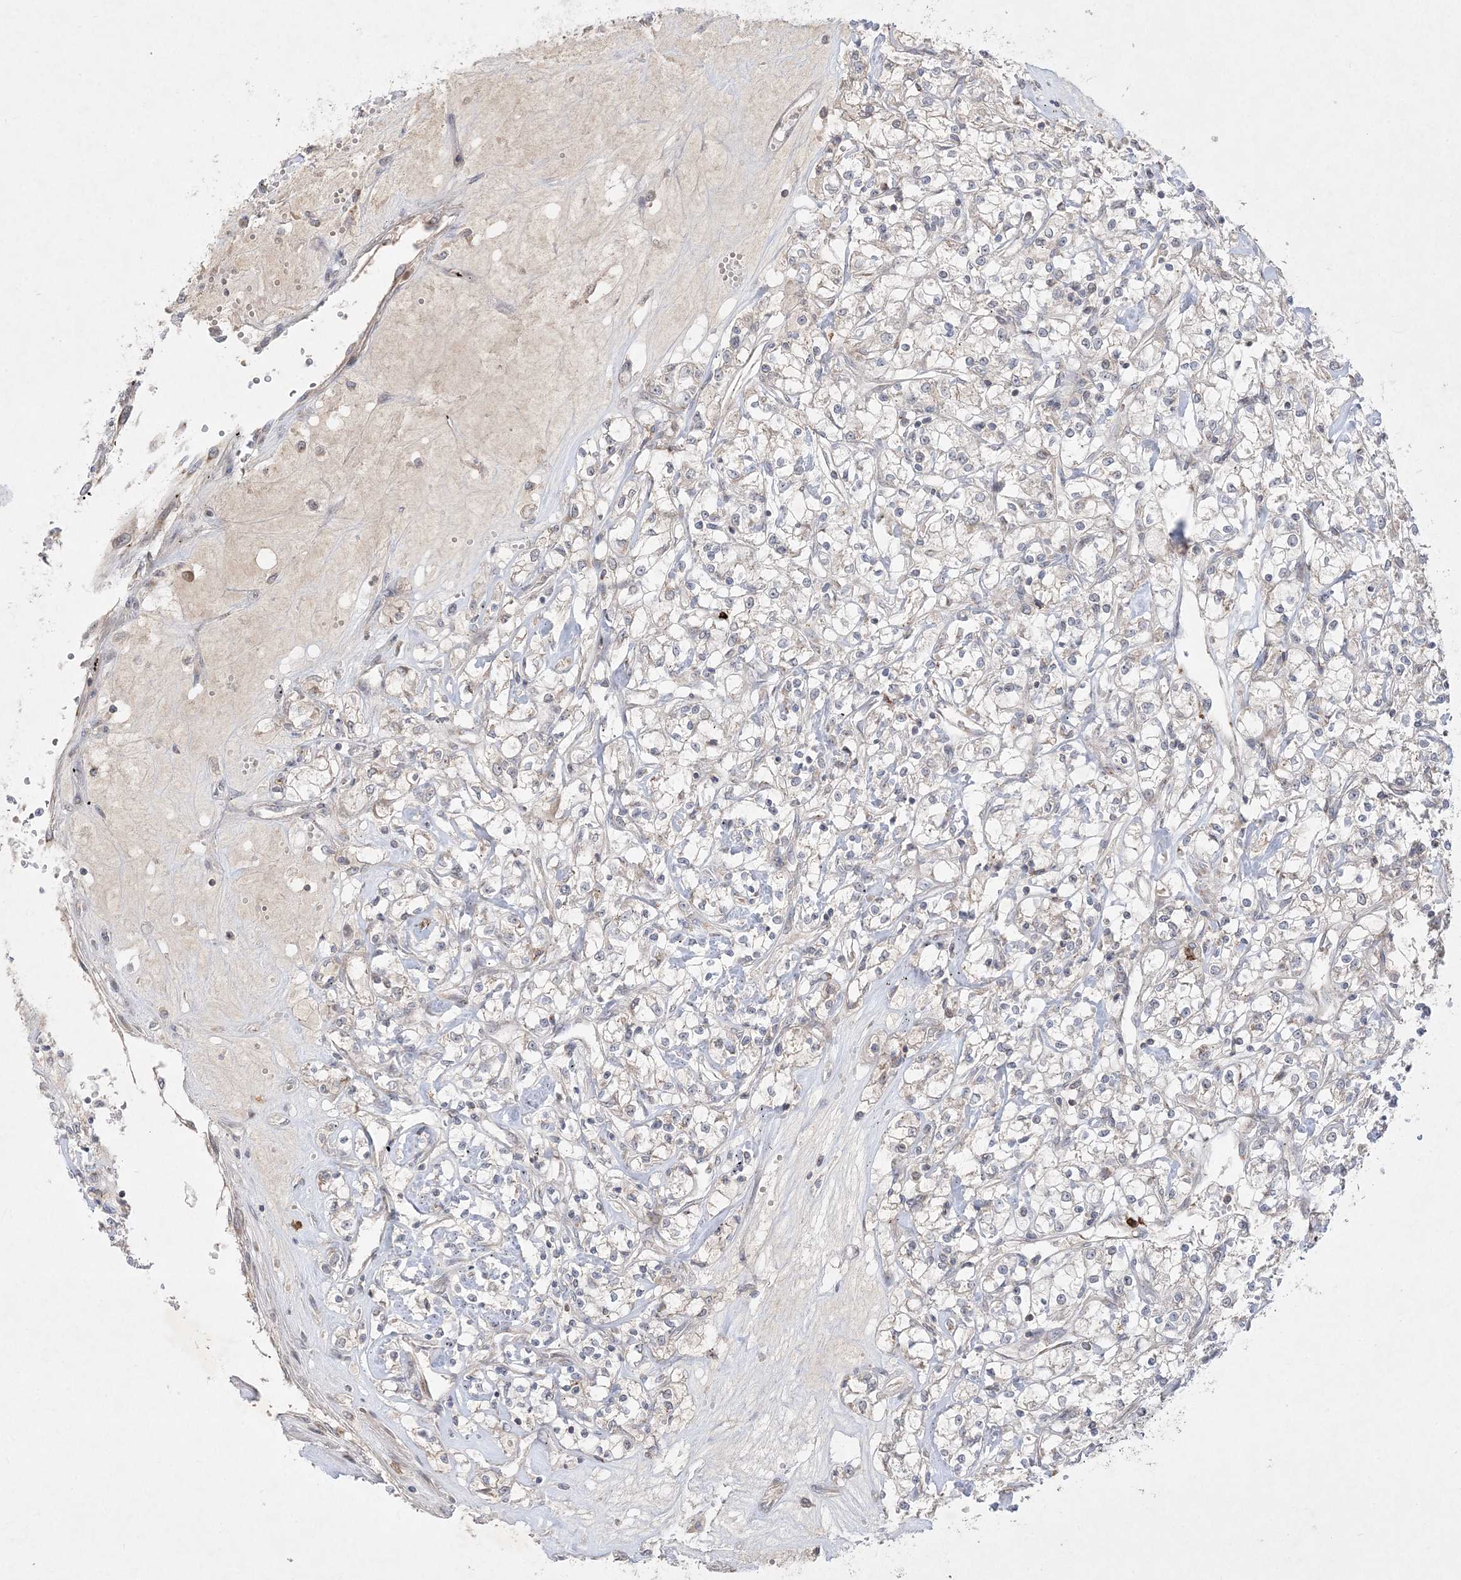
{"staining": {"intensity": "negative", "quantity": "none", "location": "none"}, "tissue": "renal cancer", "cell_type": "Tumor cells", "image_type": "cancer", "snomed": [{"axis": "morphology", "description": "Adenocarcinoma, NOS"}, {"axis": "topography", "description": "Kidney"}], "caption": "A histopathology image of adenocarcinoma (renal) stained for a protein shows no brown staining in tumor cells.", "gene": "CLNK", "patient": {"sex": "female", "age": 59}}